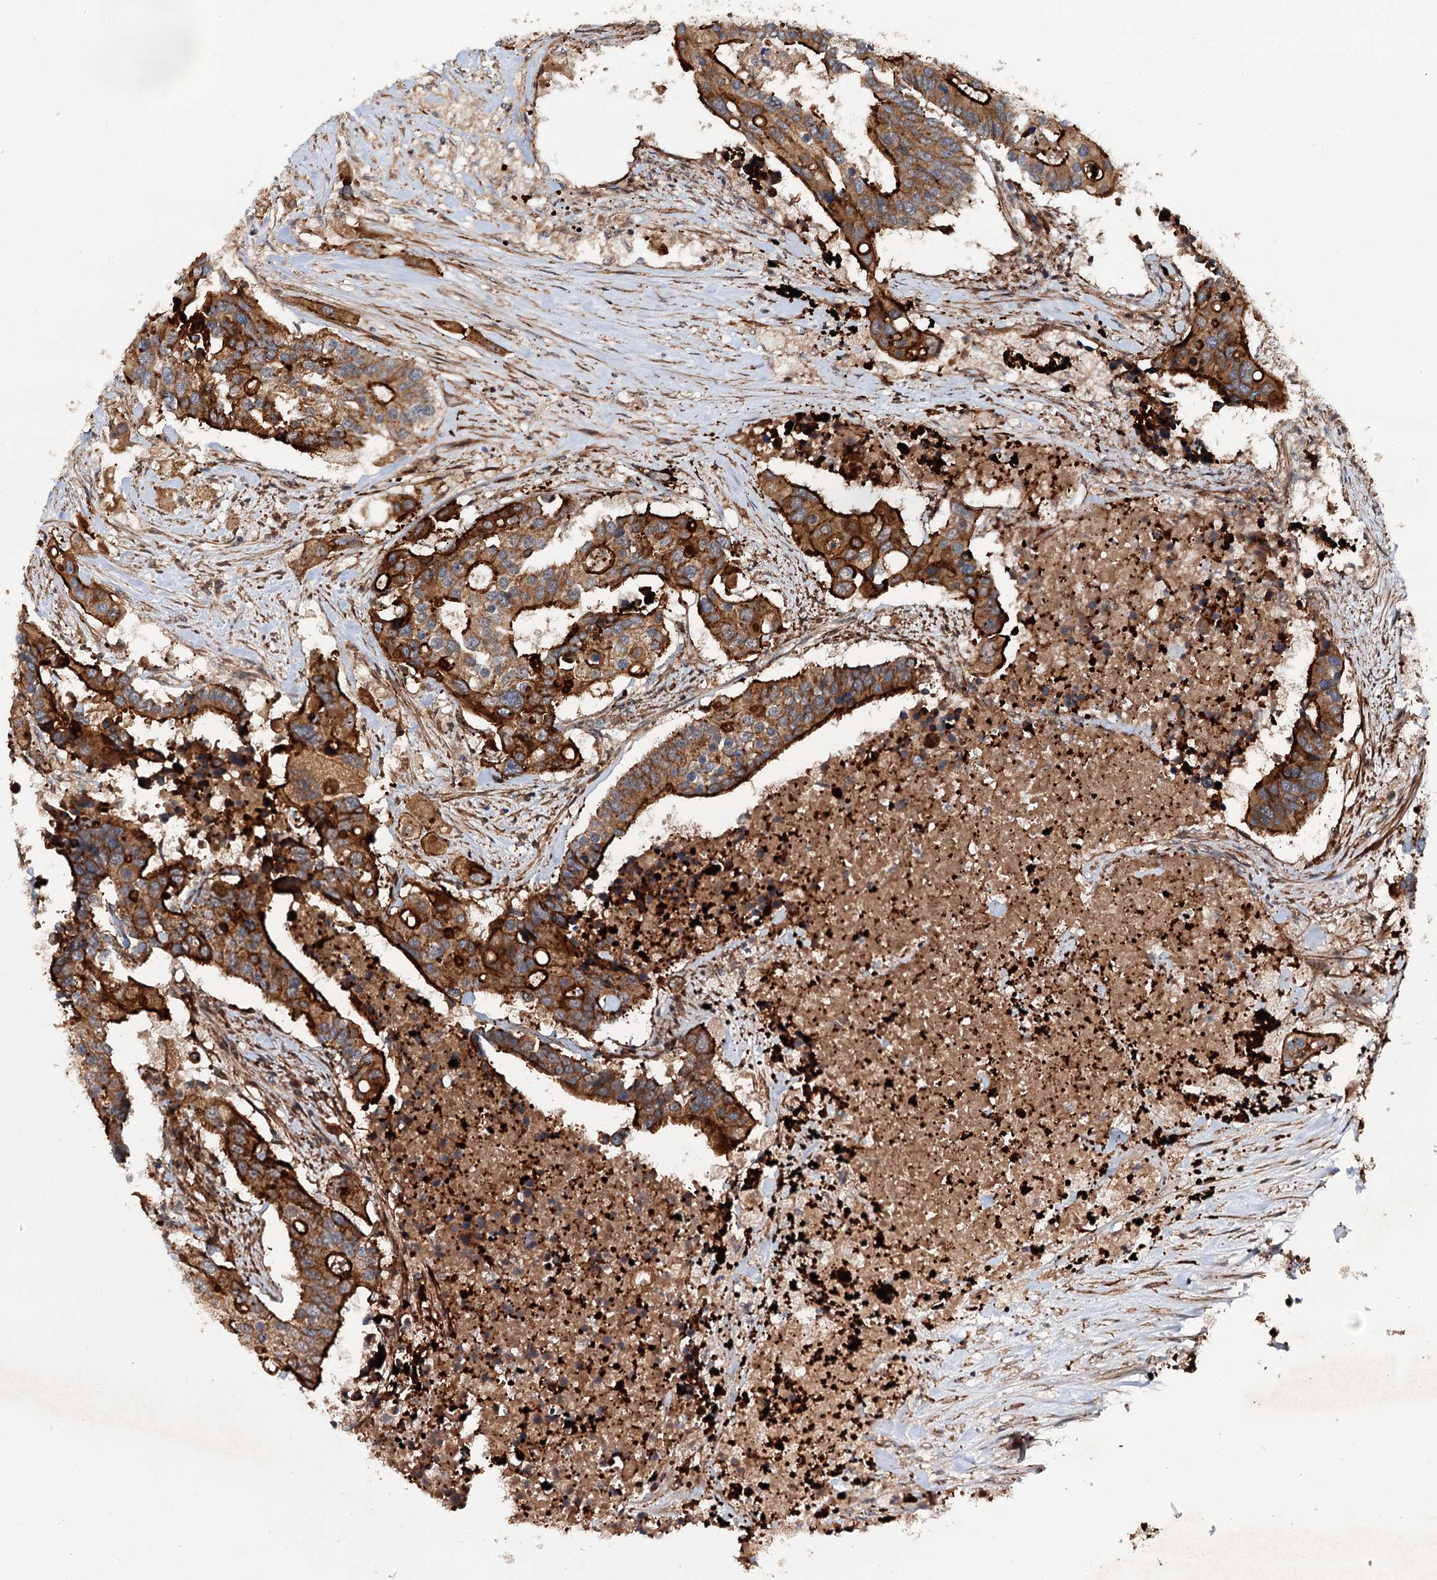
{"staining": {"intensity": "strong", "quantity": ">75%", "location": "cytoplasmic/membranous"}, "tissue": "colorectal cancer", "cell_type": "Tumor cells", "image_type": "cancer", "snomed": [{"axis": "morphology", "description": "Adenocarcinoma, NOS"}, {"axis": "topography", "description": "Colon"}], "caption": "Protein expression analysis of colorectal cancer displays strong cytoplasmic/membranous expression in approximately >75% of tumor cells.", "gene": "ADGRG4", "patient": {"sex": "male", "age": 77}}